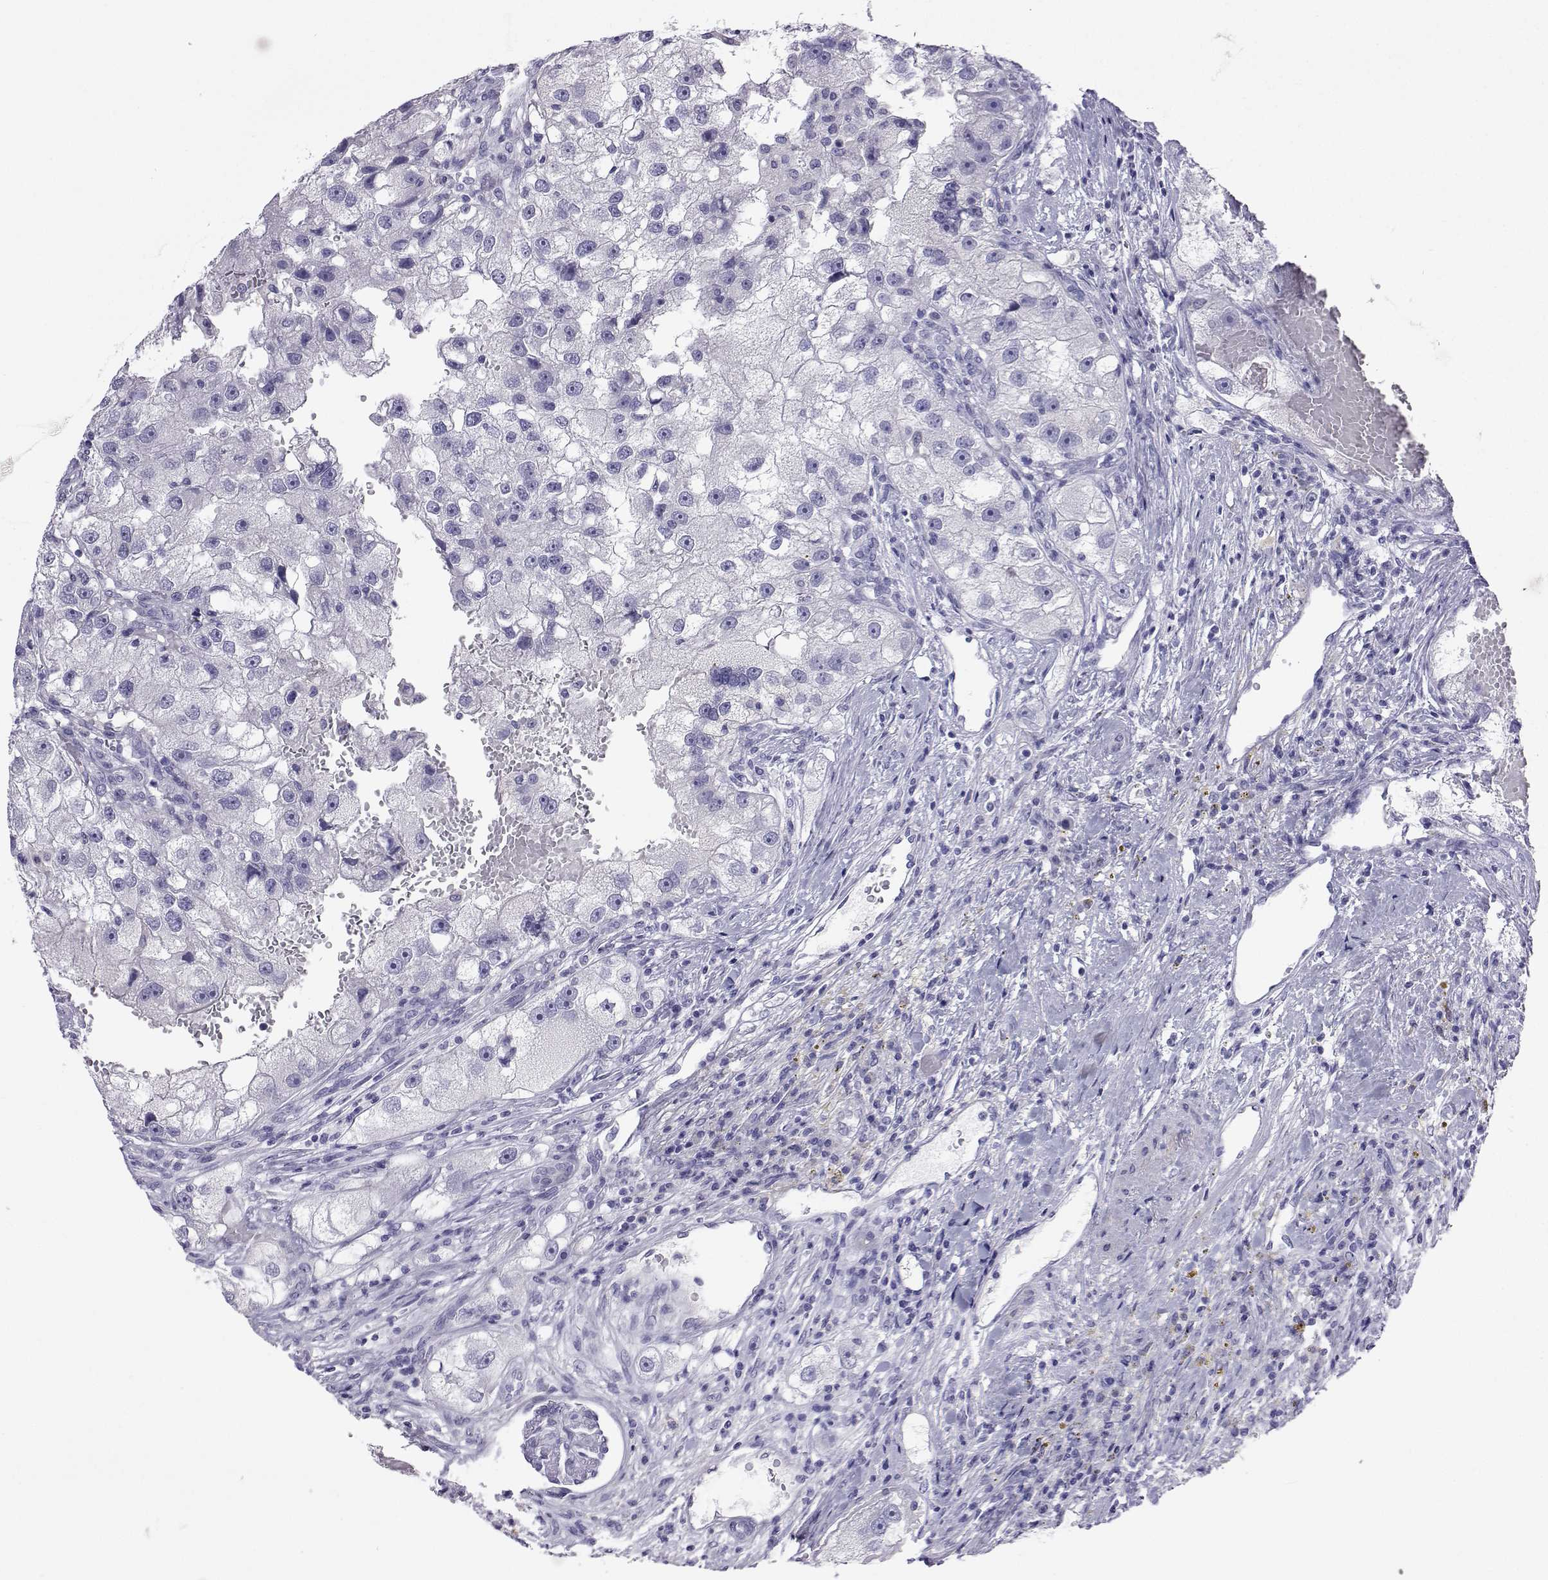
{"staining": {"intensity": "negative", "quantity": "none", "location": "none"}, "tissue": "renal cancer", "cell_type": "Tumor cells", "image_type": "cancer", "snomed": [{"axis": "morphology", "description": "Adenocarcinoma, NOS"}, {"axis": "topography", "description": "Kidney"}], "caption": "This is an immunohistochemistry histopathology image of renal cancer. There is no expression in tumor cells.", "gene": "PLIN4", "patient": {"sex": "male", "age": 63}}